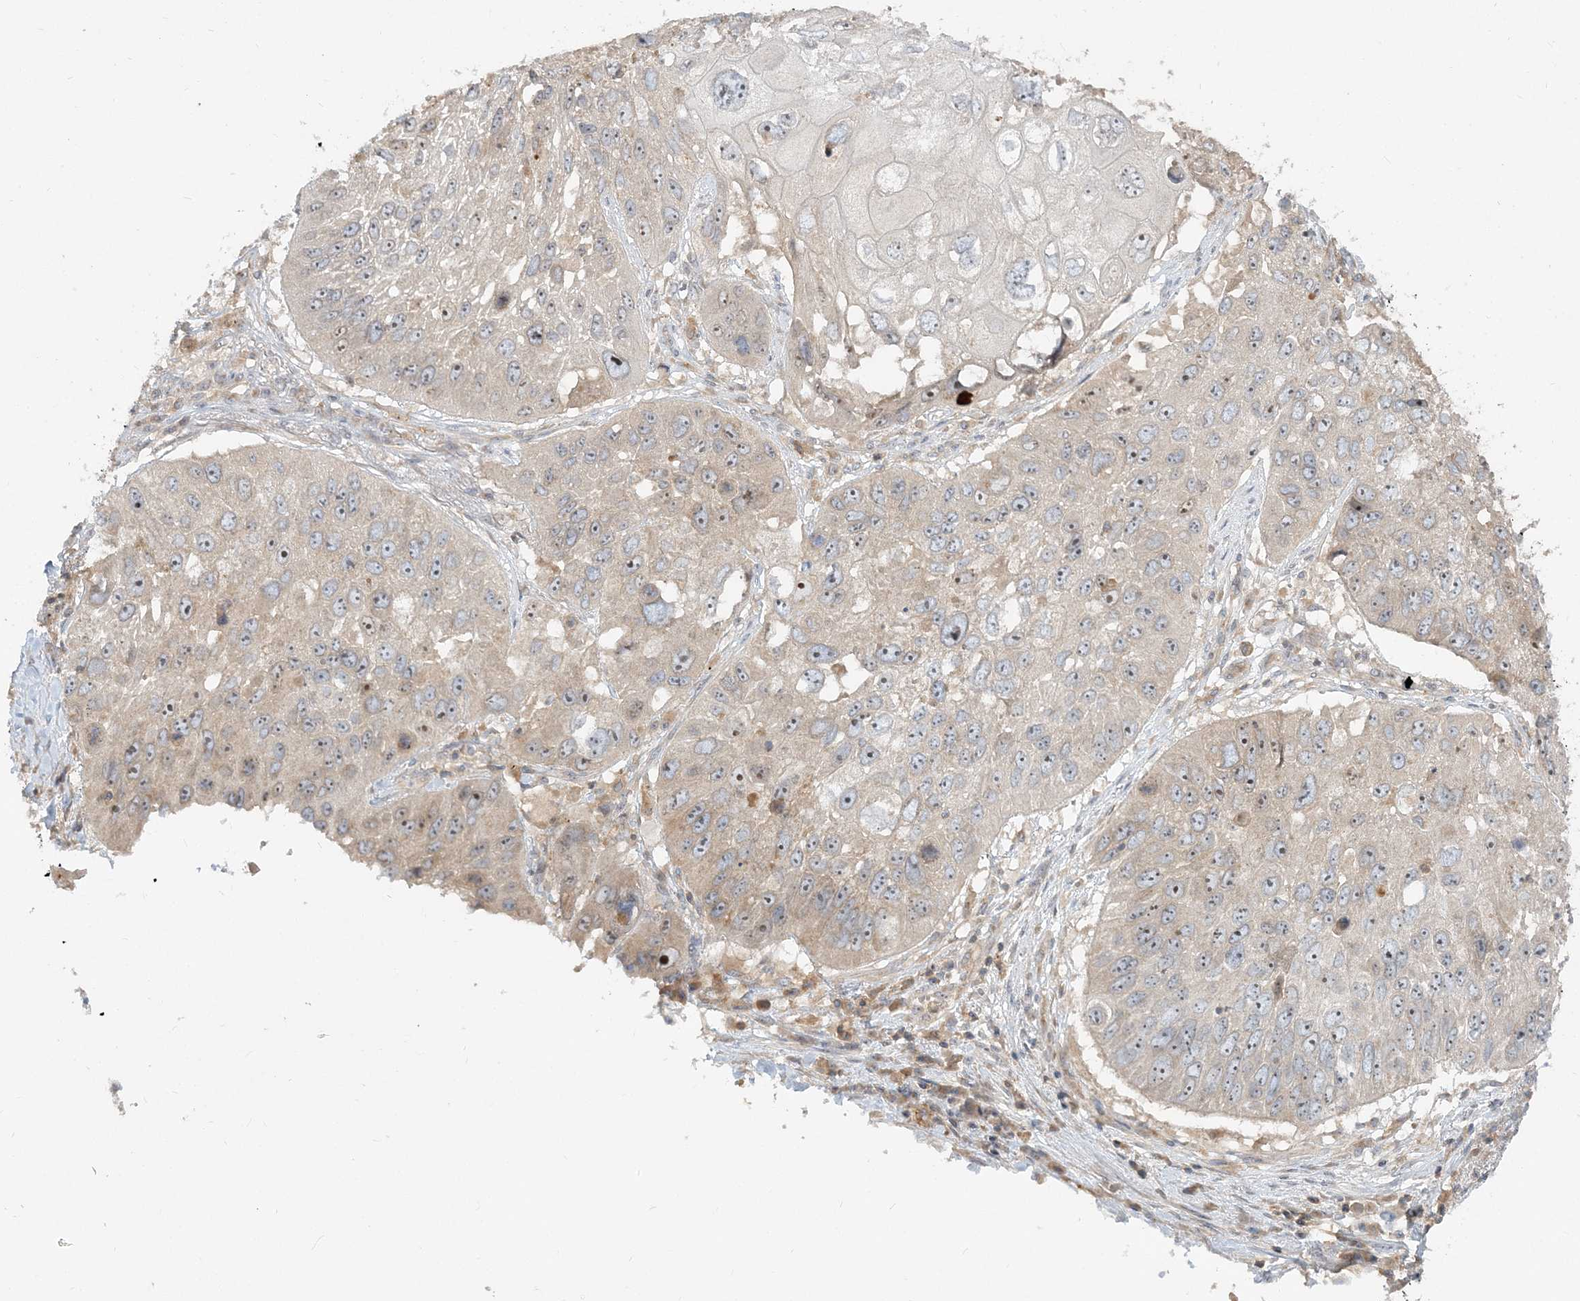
{"staining": {"intensity": "negative", "quantity": "none", "location": "none"}, "tissue": "lung cancer", "cell_type": "Tumor cells", "image_type": "cancer", "snomed": [{"axis": "morphology", "description": "Squamous cell carcinoma, NOS"}, {"axis": "topography", "description": "Lung"}], "caption": "High power microscopy photomicrograph of an immunohistochemistry histopathology image of lung cancer, revealing no significant positivity in tumor cells.", "gene": "AP1AR", "patient": {"sex": "male", "age": 61}}